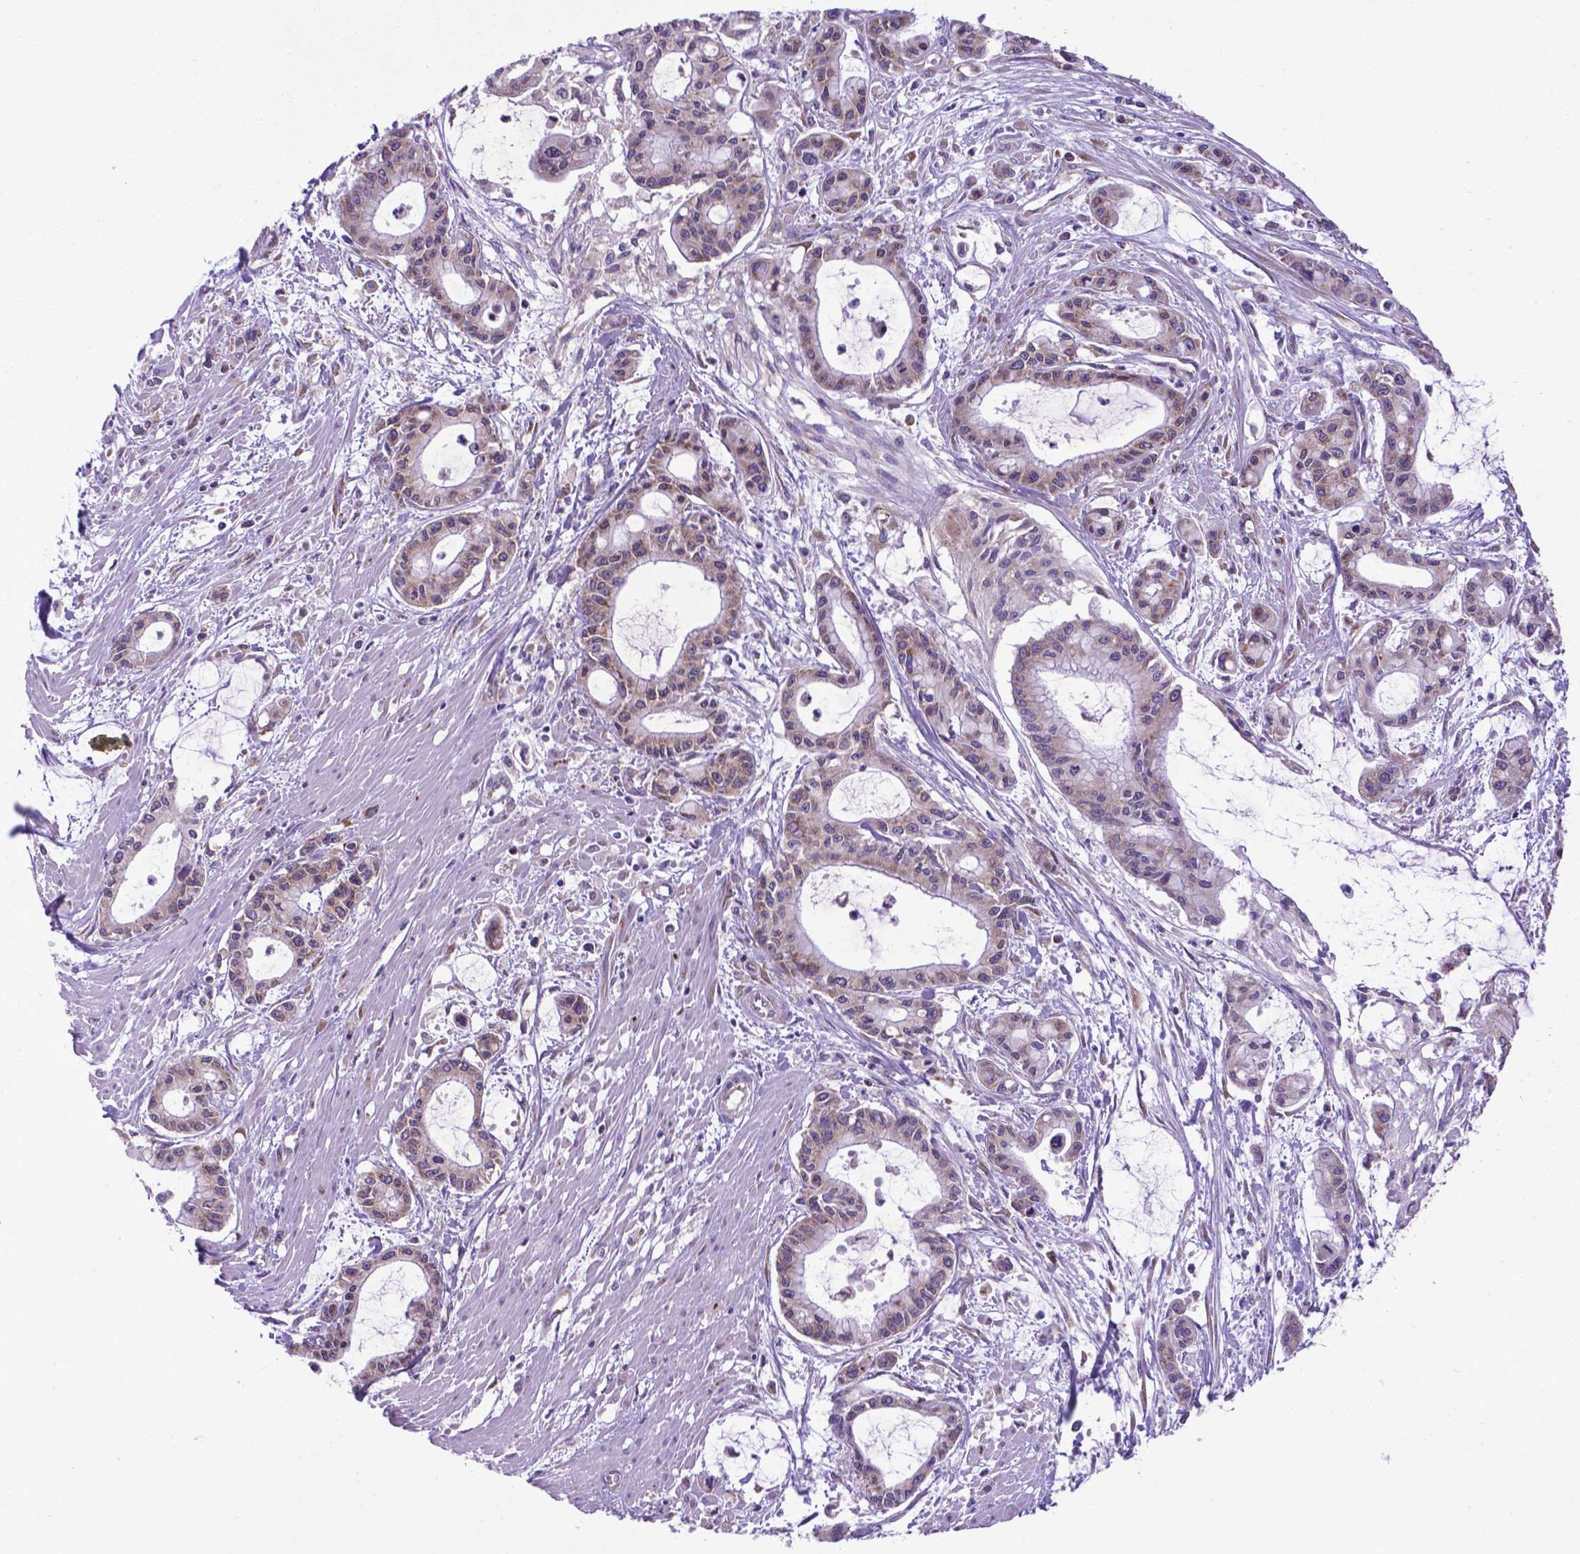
{"staining": {"intensity": "weak", "quantity": "<25%", "location": "cytoplasmic/membranous"}, "tissue": "pancreatic cancer", "cell_type": "Tumor cells", "image_type": "cancer", "snomed": [{"axis": "morphology", "description": "Adenocarcinoma, NOS"}, {"axis": "topography", "description": "Pancreas"}], "caption": "DAB immunohistochemical staining of human pancreatic cancer (adenocarcinoma) exhibits no significant expression in tumor cells.", "gene": "WDR83OS", "patient": {"sex": "male", "age": 48}}